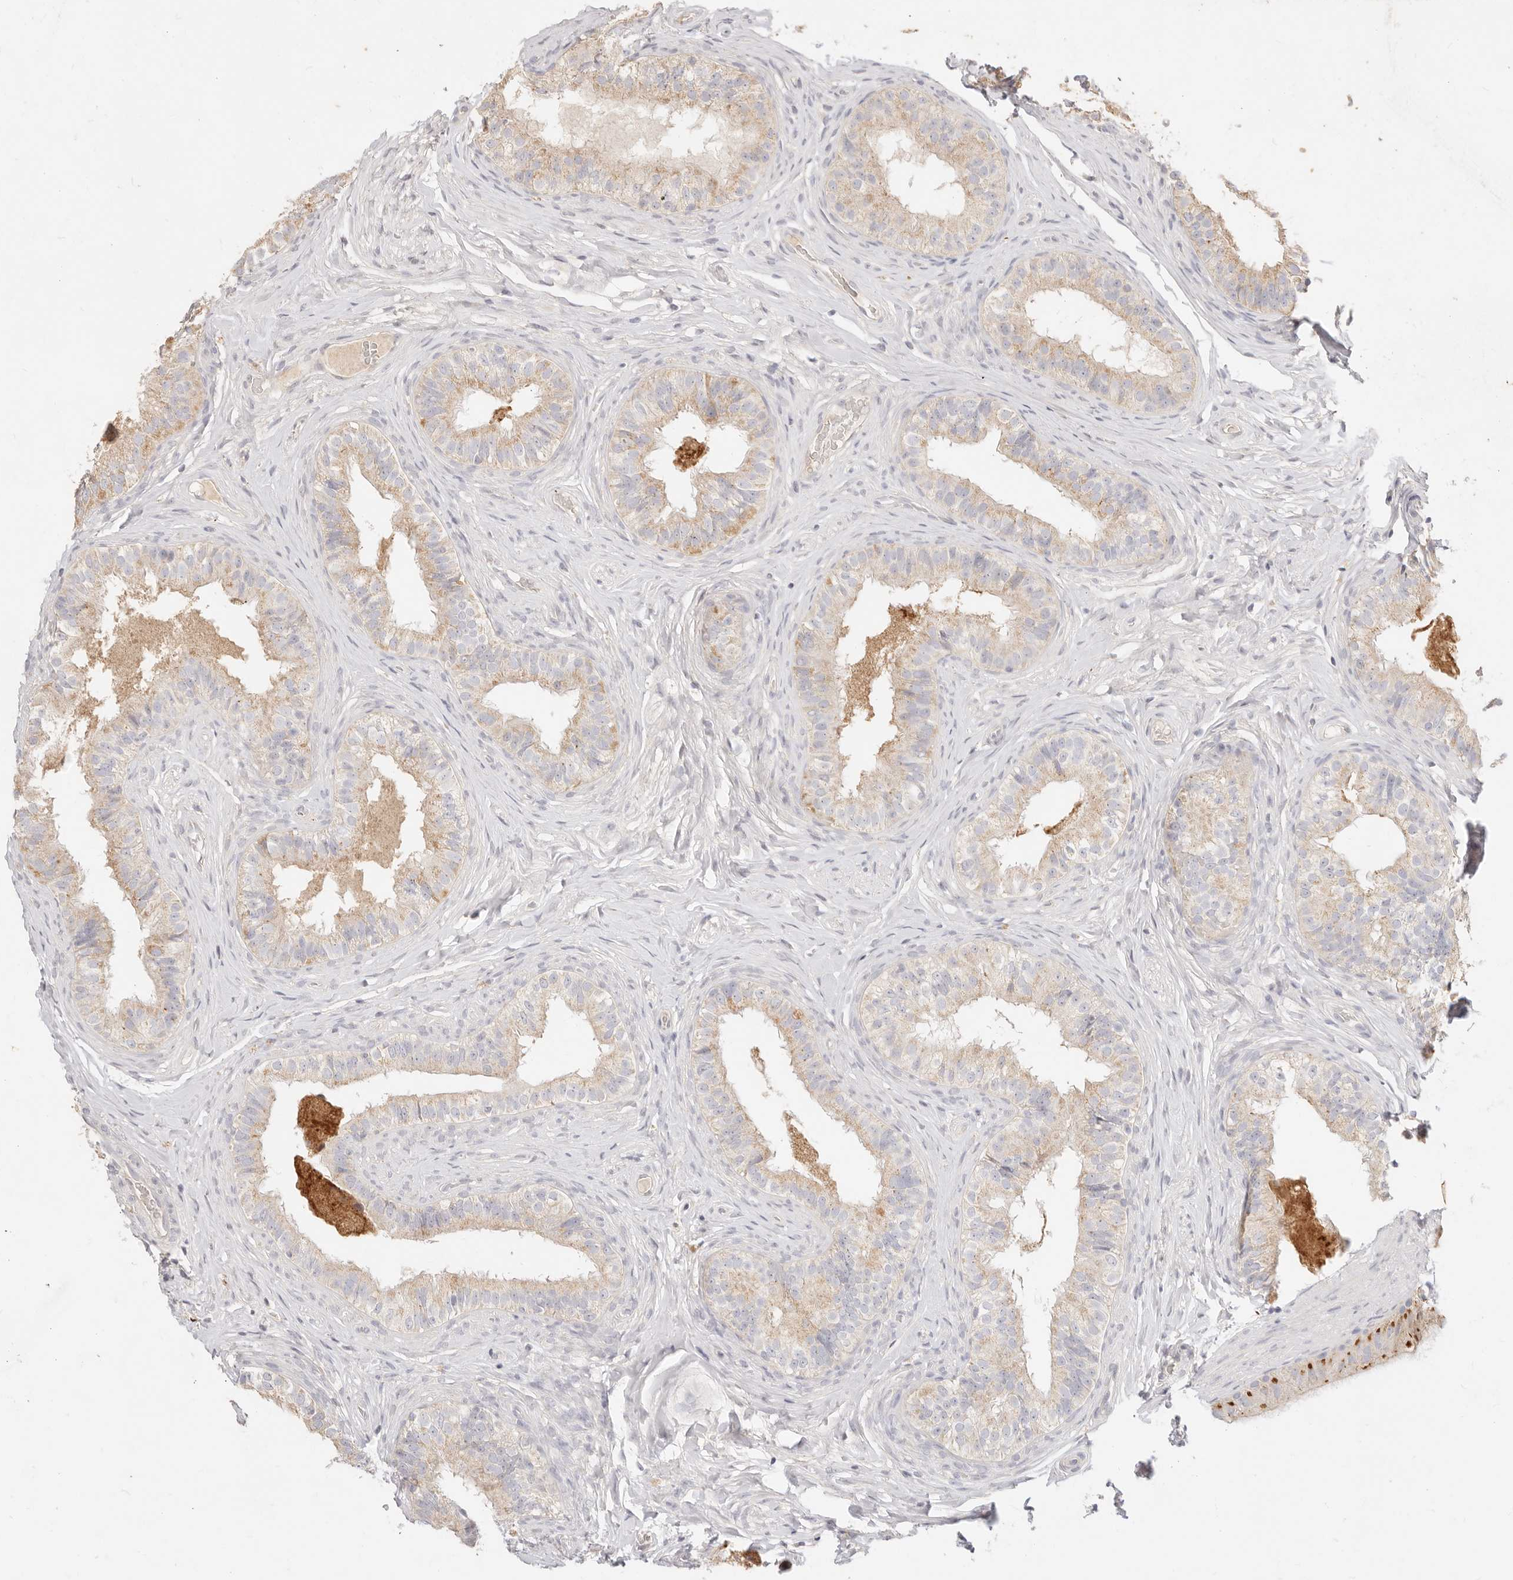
{"staining": {"intensity": "weak", "quantity": "25%-75%", "location": "cytoplasmic/membranous"}, "tissue": "epididymis", "cell_type": "Glandular cells", "image_type": "normal", "snomed": [{"axis": "morphology", "description": "Normal tissue, NOS"}, {"axis": "topography", "description": "Epididymis"}], "caption": "A low amount of weak cytoplasmic/membranous positivity is present in approximately 25%-75% of glandular cells in normal epididymis.", "gene": "ACOX1", "patient": {"sex": "male", "age": 49}}